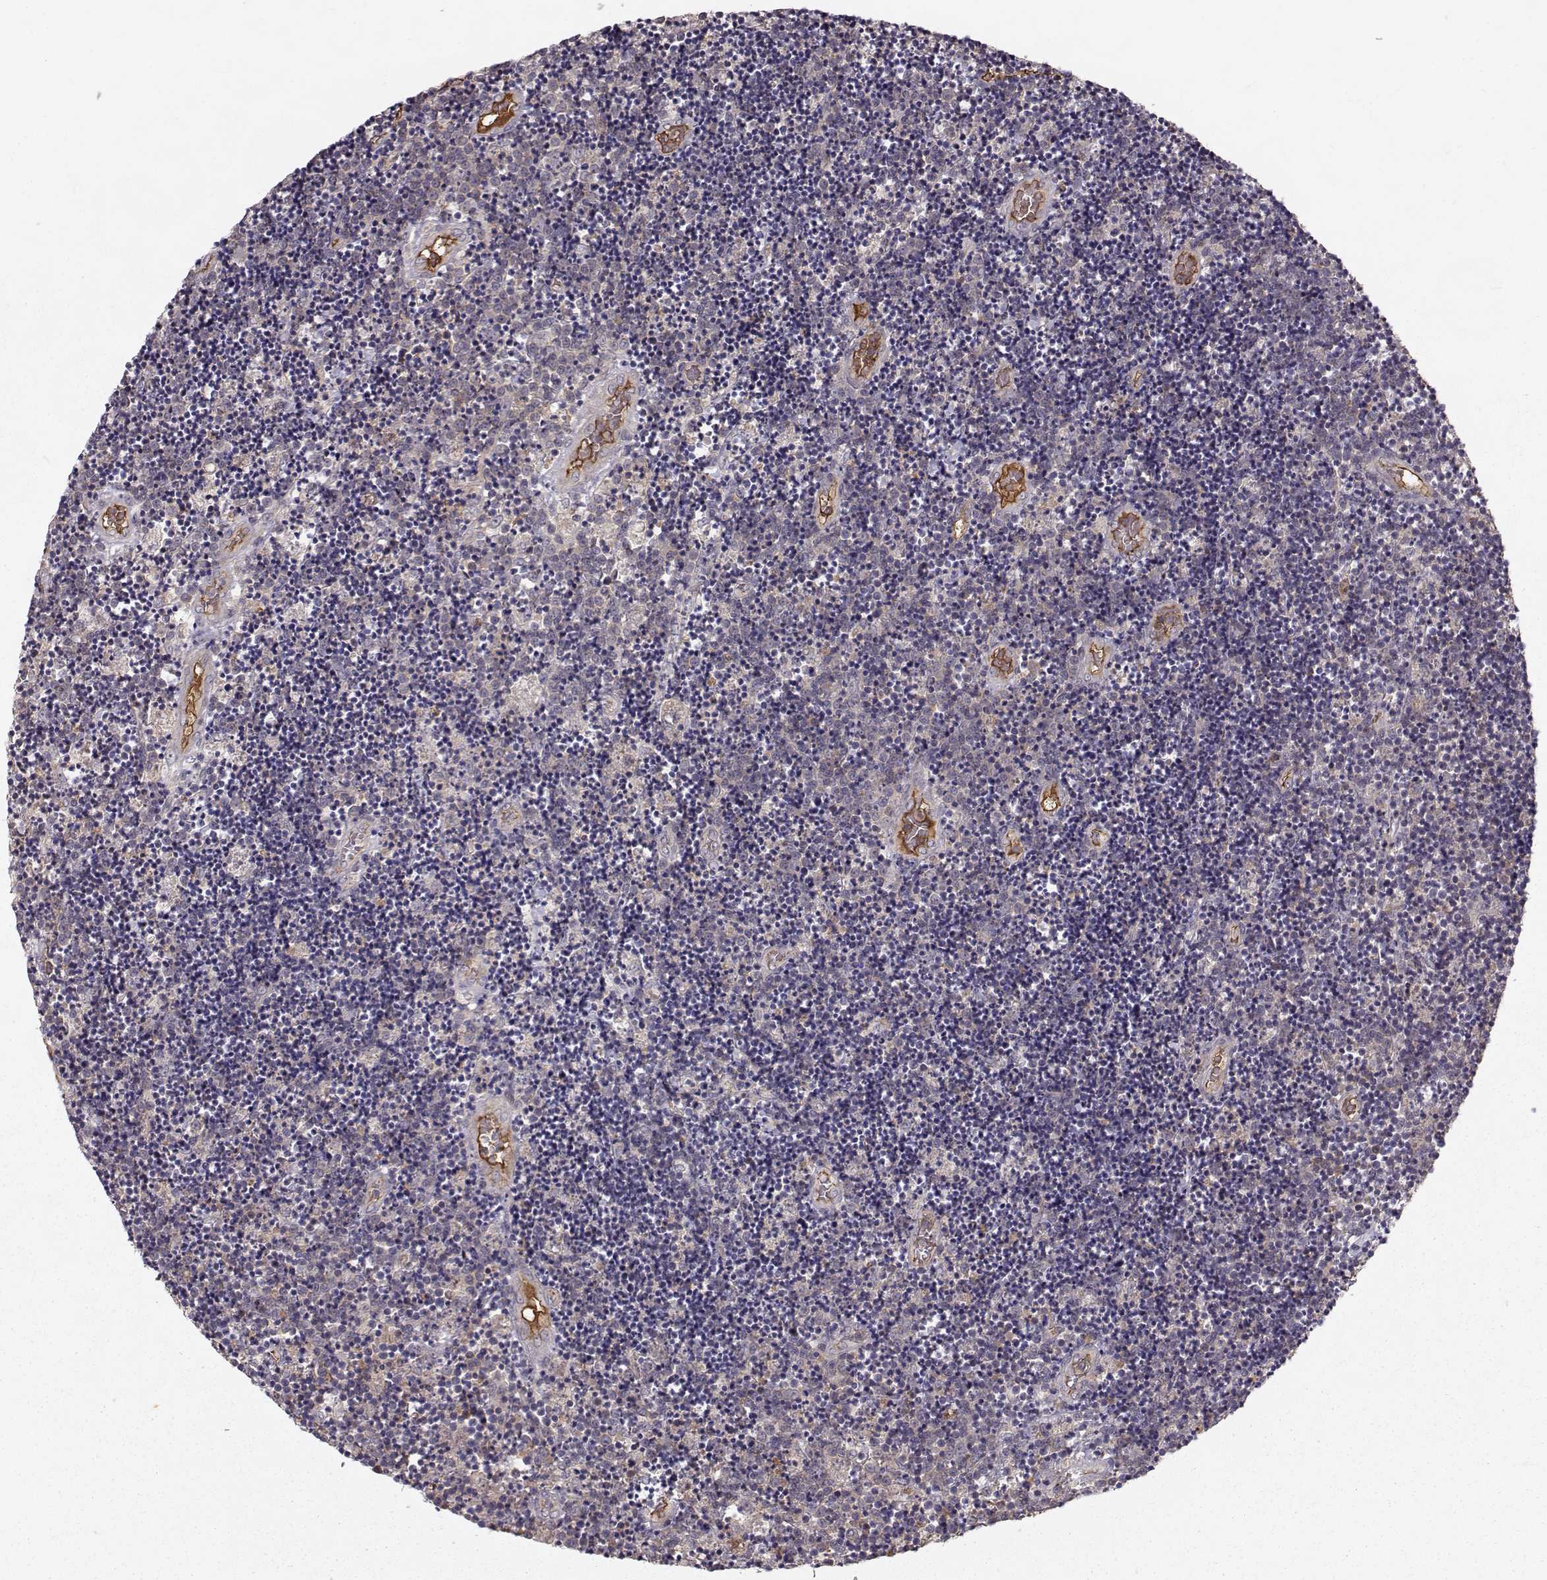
{"staining": {"intensity": "negative", "quantity": "none", "location": "none"}, "tissue": "lymphoma", "cell_type": "Tumor cells", "image_type": "cancer", "snomed": [{"axis": "morphology", "description": "Malignant lymphoma, non-Hodgkin's type, Low grade"}, {"axis": "topography", "description": "Brain"}], "caption": "Immunohistochemical staining of human malignant lymphoma, non-Hodgkin's type (low-grade) reveals no significant positivity in tumor cells.", "gene": "WNT6", "patient": {"sex": "female", "age": 66}}